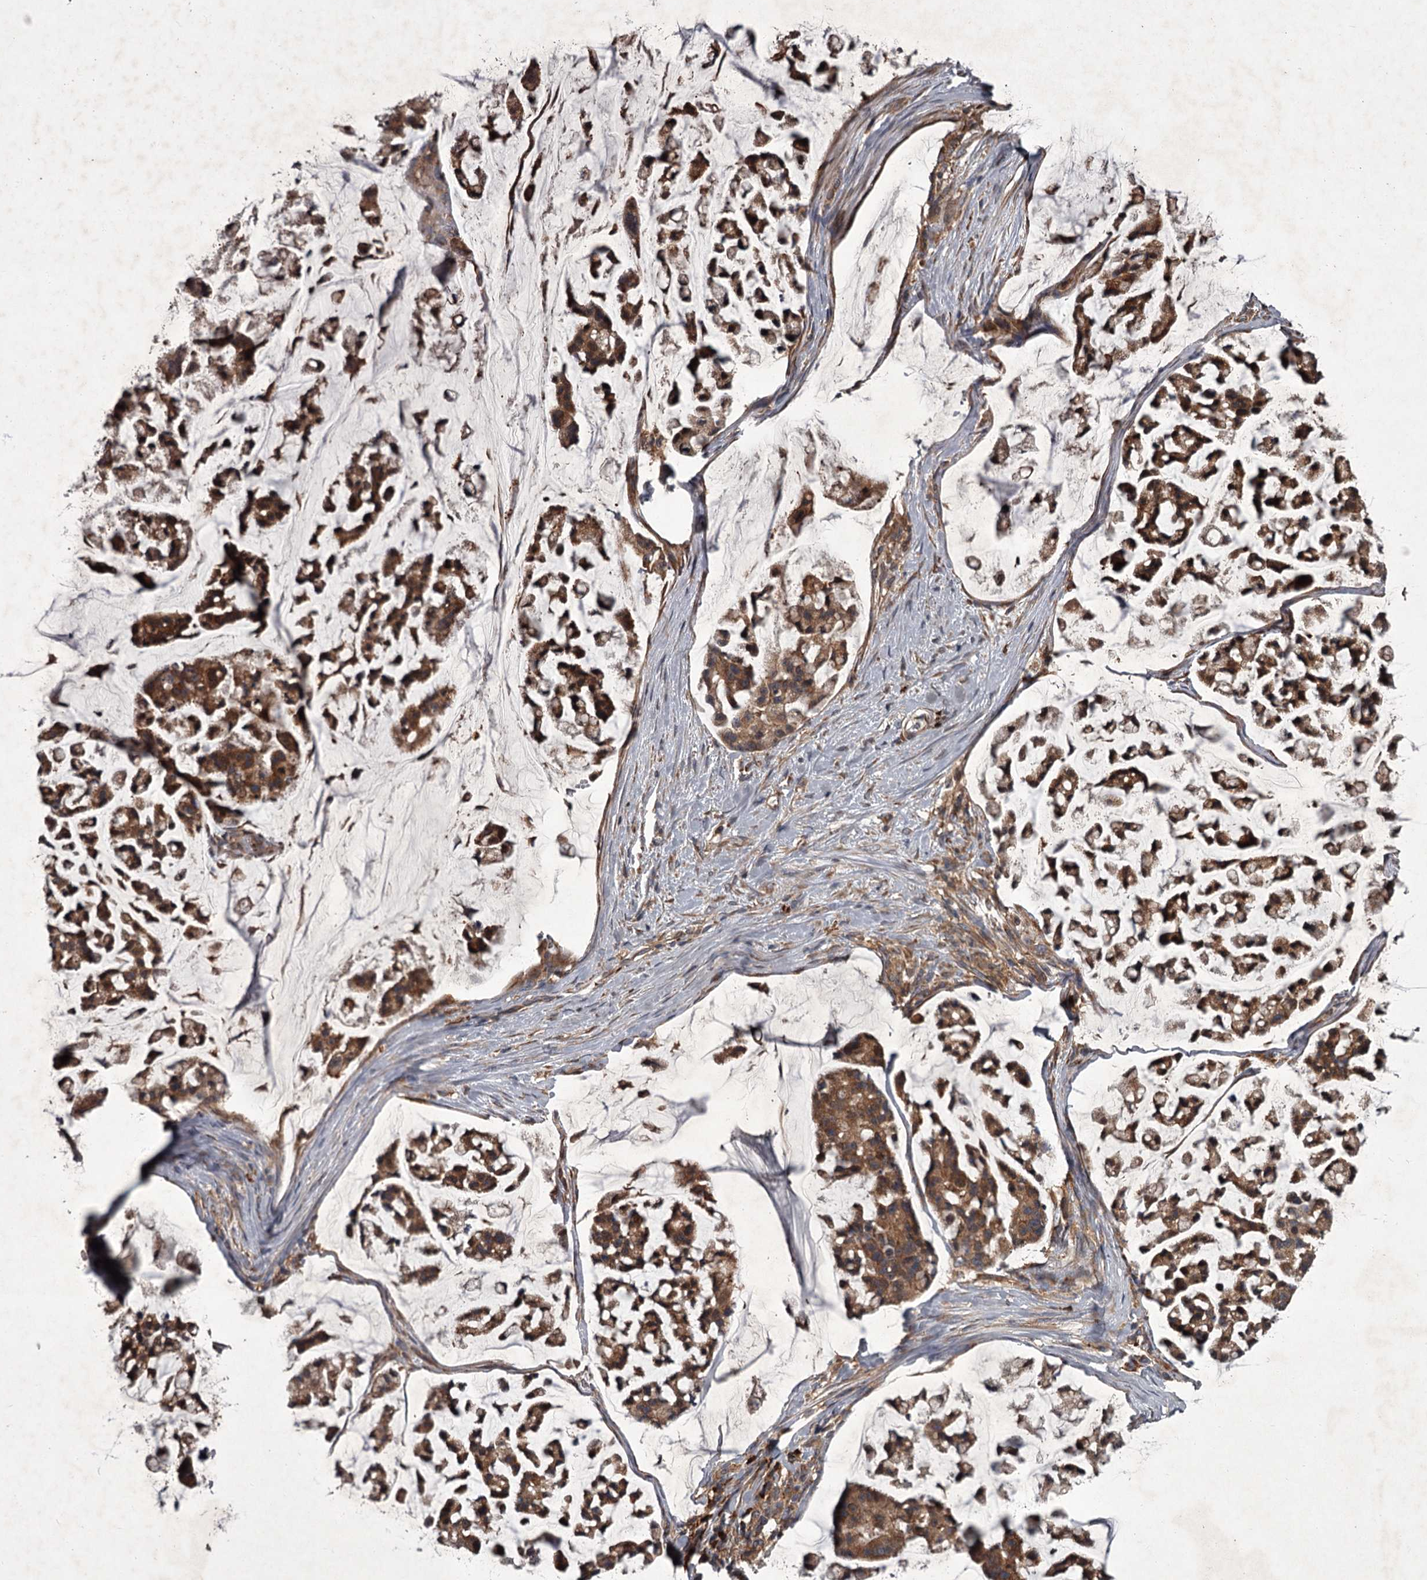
{"staining": {"intensity": "moderate", "quantity": ">75%", "location": "cytoplasmic/membranous"}, "tissue": "stomach cancer", "cell_type": "Tumor cells", "image_type": "cancer", "snomed": [{"axis": "morphology", "description": "Adenocarcinoma, NOS"}, {"axis": "topography", "description": "Stomach, lower"}], "caption": "A photomicrograph showing moderate cytoplasmic/membranous positivity in about >75% of tumor cells in adenocarcinoma (stomach), as visualized by brown immunohistochemical staining.", "gene": "UNC93B1", "patient": {"sex": "male", "age": 67}}